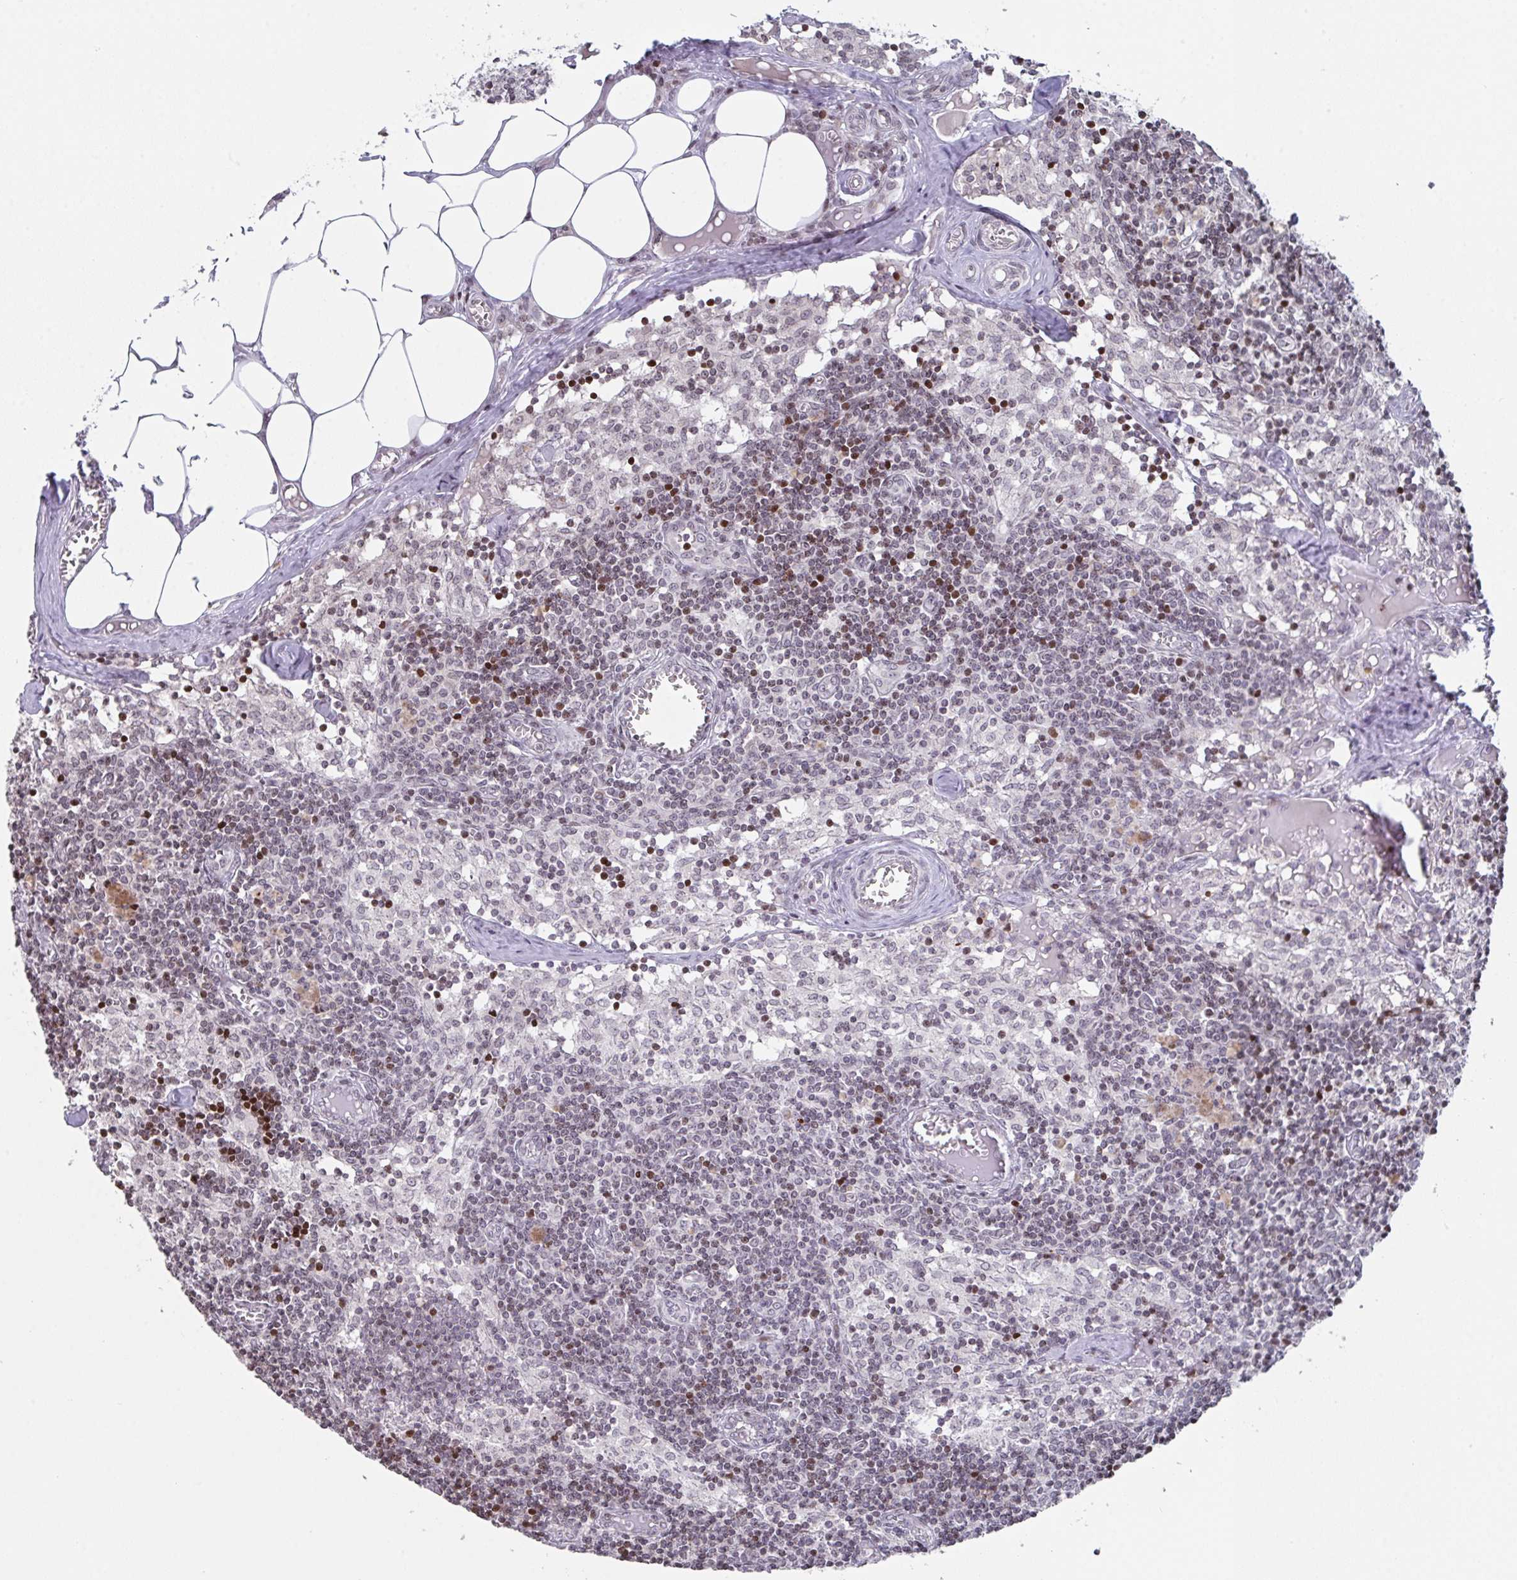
{"staining": {"intensity": "moderate", "quantity": "<25%", "location": "nuclear"}, "tissue": "lymph node", "cell_type": "Germinal center cells", "image_type": "normal", "snomed": [{"axis": "morphology", "description": "Normal tissue, NOS"}, {"axis": "topography", "description": "Lymph node"}], "caption": "Protein expression analysis of benign human lymph node reveals moderate nuclear staining in approximately <25% of germinal center cells.", "gene": "PCDHB8", "patient": {"sex": "female", "age": 31}}